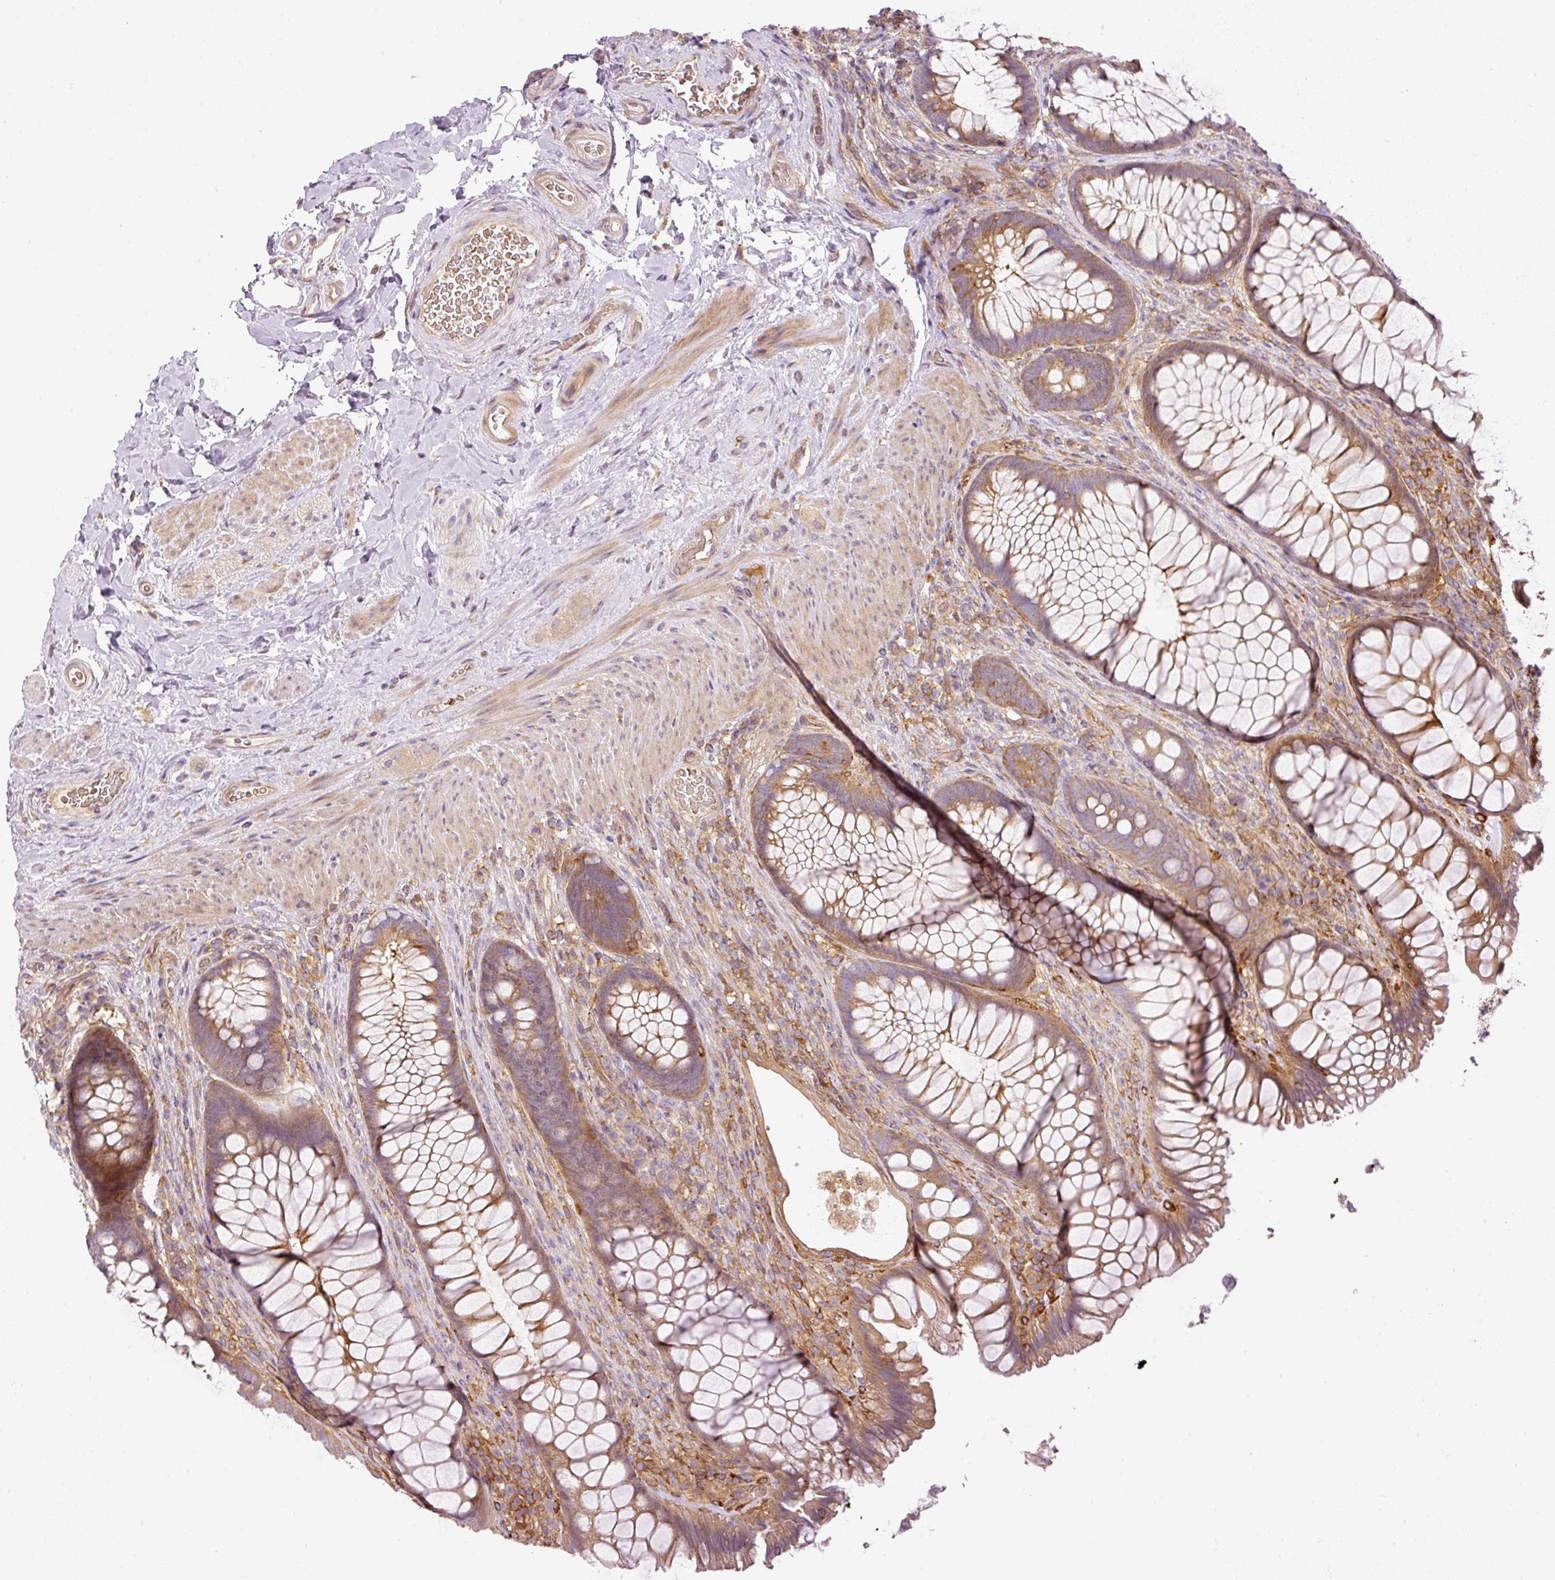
{"staining": {"intensity": "moderate", "quantity": ">75%", "location": "cytoplasmic/membranous"}, "tissue": "rectum", "cell_type": "Glandular cells", "image_type": "normal", "snomed": [{"axis": "morphology", "description": "Normal tissue, NOS"}, {"axis": "topography", "description": "Rectum"}], "caption": "DAB immunohistochemical staining of normal human rectum demonstrates moderate cytoplasmic/membranous protein staining in about >75% of glandular cells.", "gene": "TBC1D2B", "patient": {"sex": "male", "age": 53}}